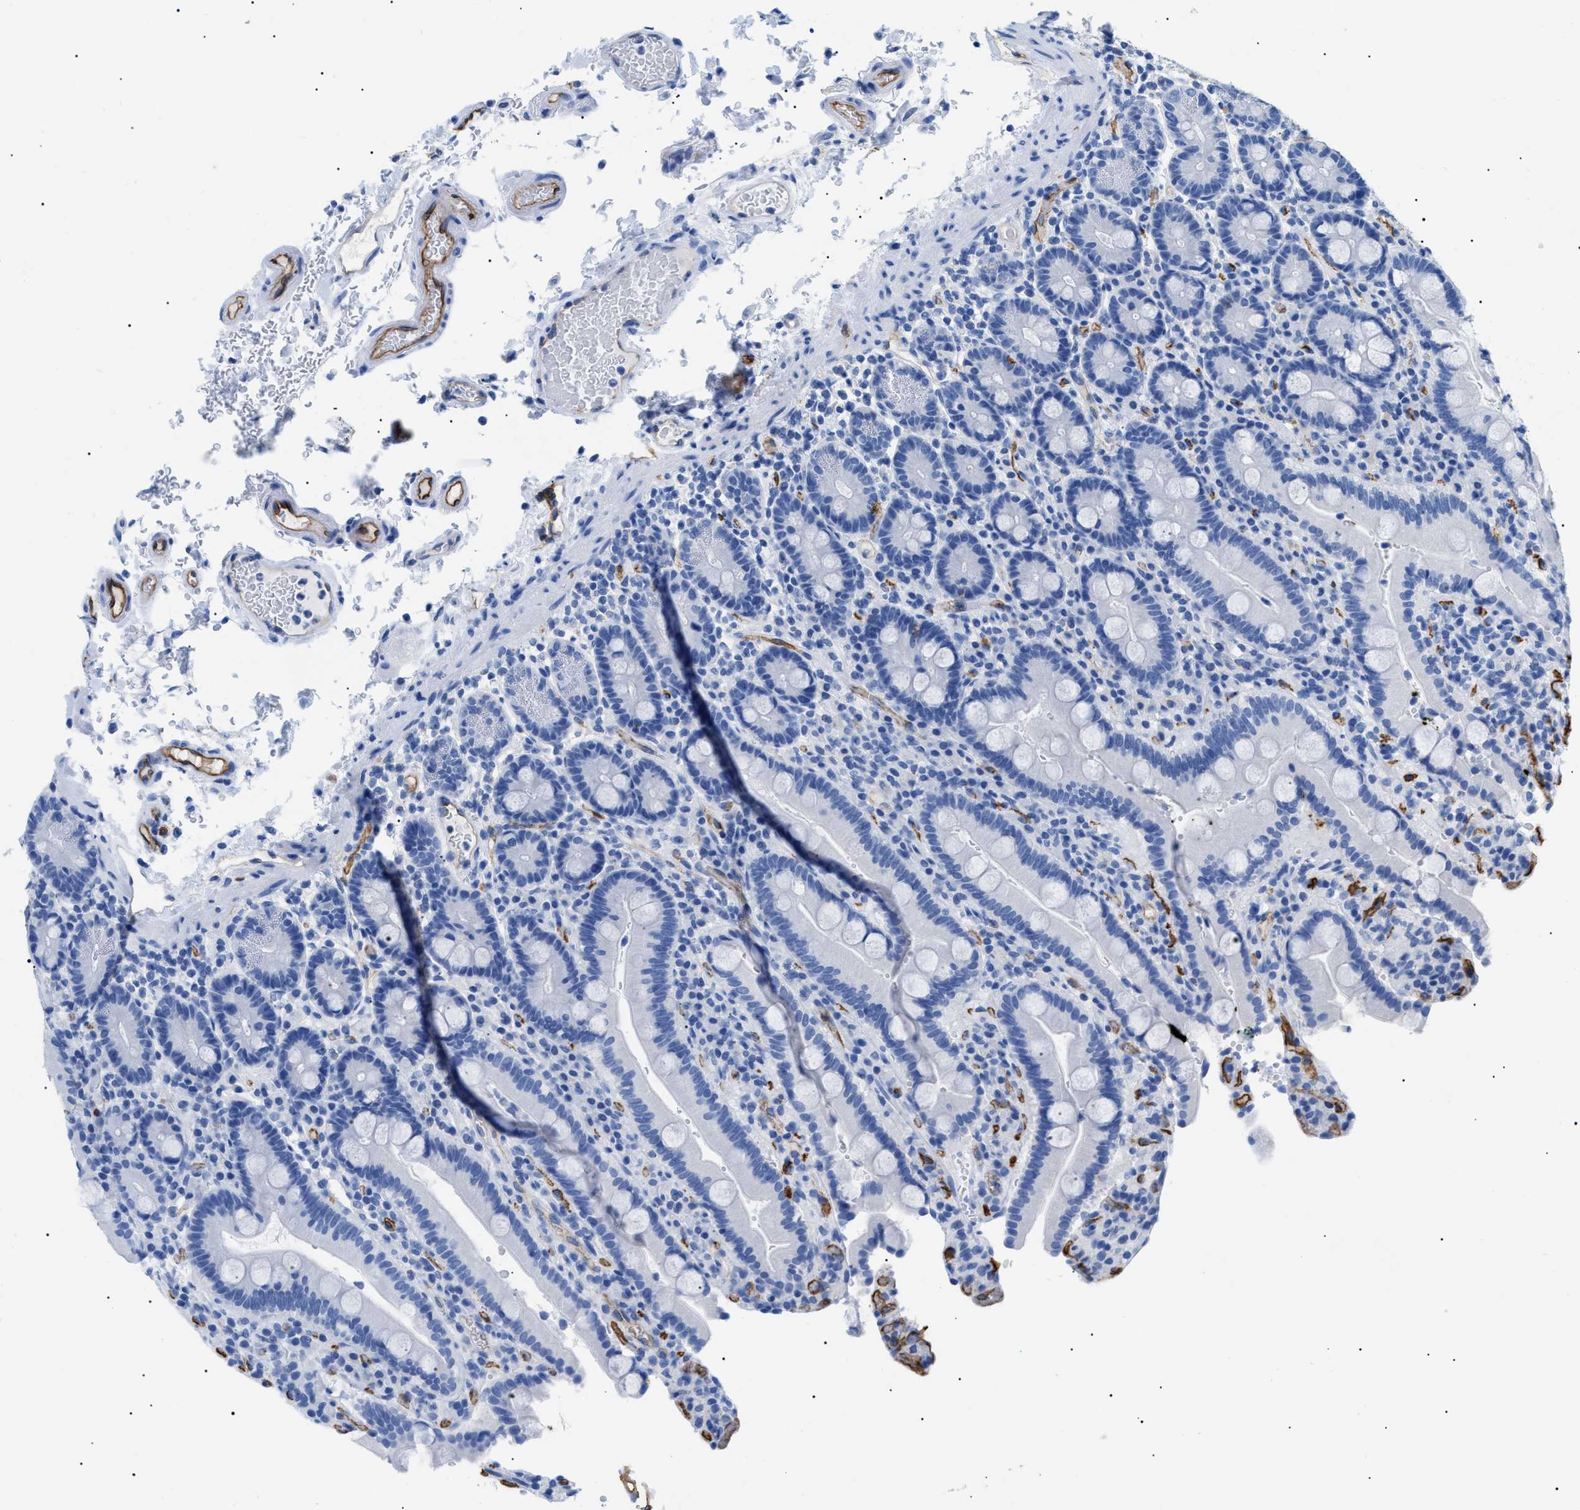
{"staining": {"intensity": "negative", "quantity": "none", "location": "none"}, "tissue": "duodenum", "cell_type": "Glandular cells", "image_type": "normal", "snomed": [{"axis": "morphology", "description": "Normal tissue, NOS"}, {"axis": "topography", "description": "Small intestine, NOS"}], "caption": "Immunohistochemistry photomicrograph of benign duodenum stained for a protein (brown), which shows no expression in glandular cells.", "gene": "PODXL", "patient": {"sex": "female", "age": 71}}